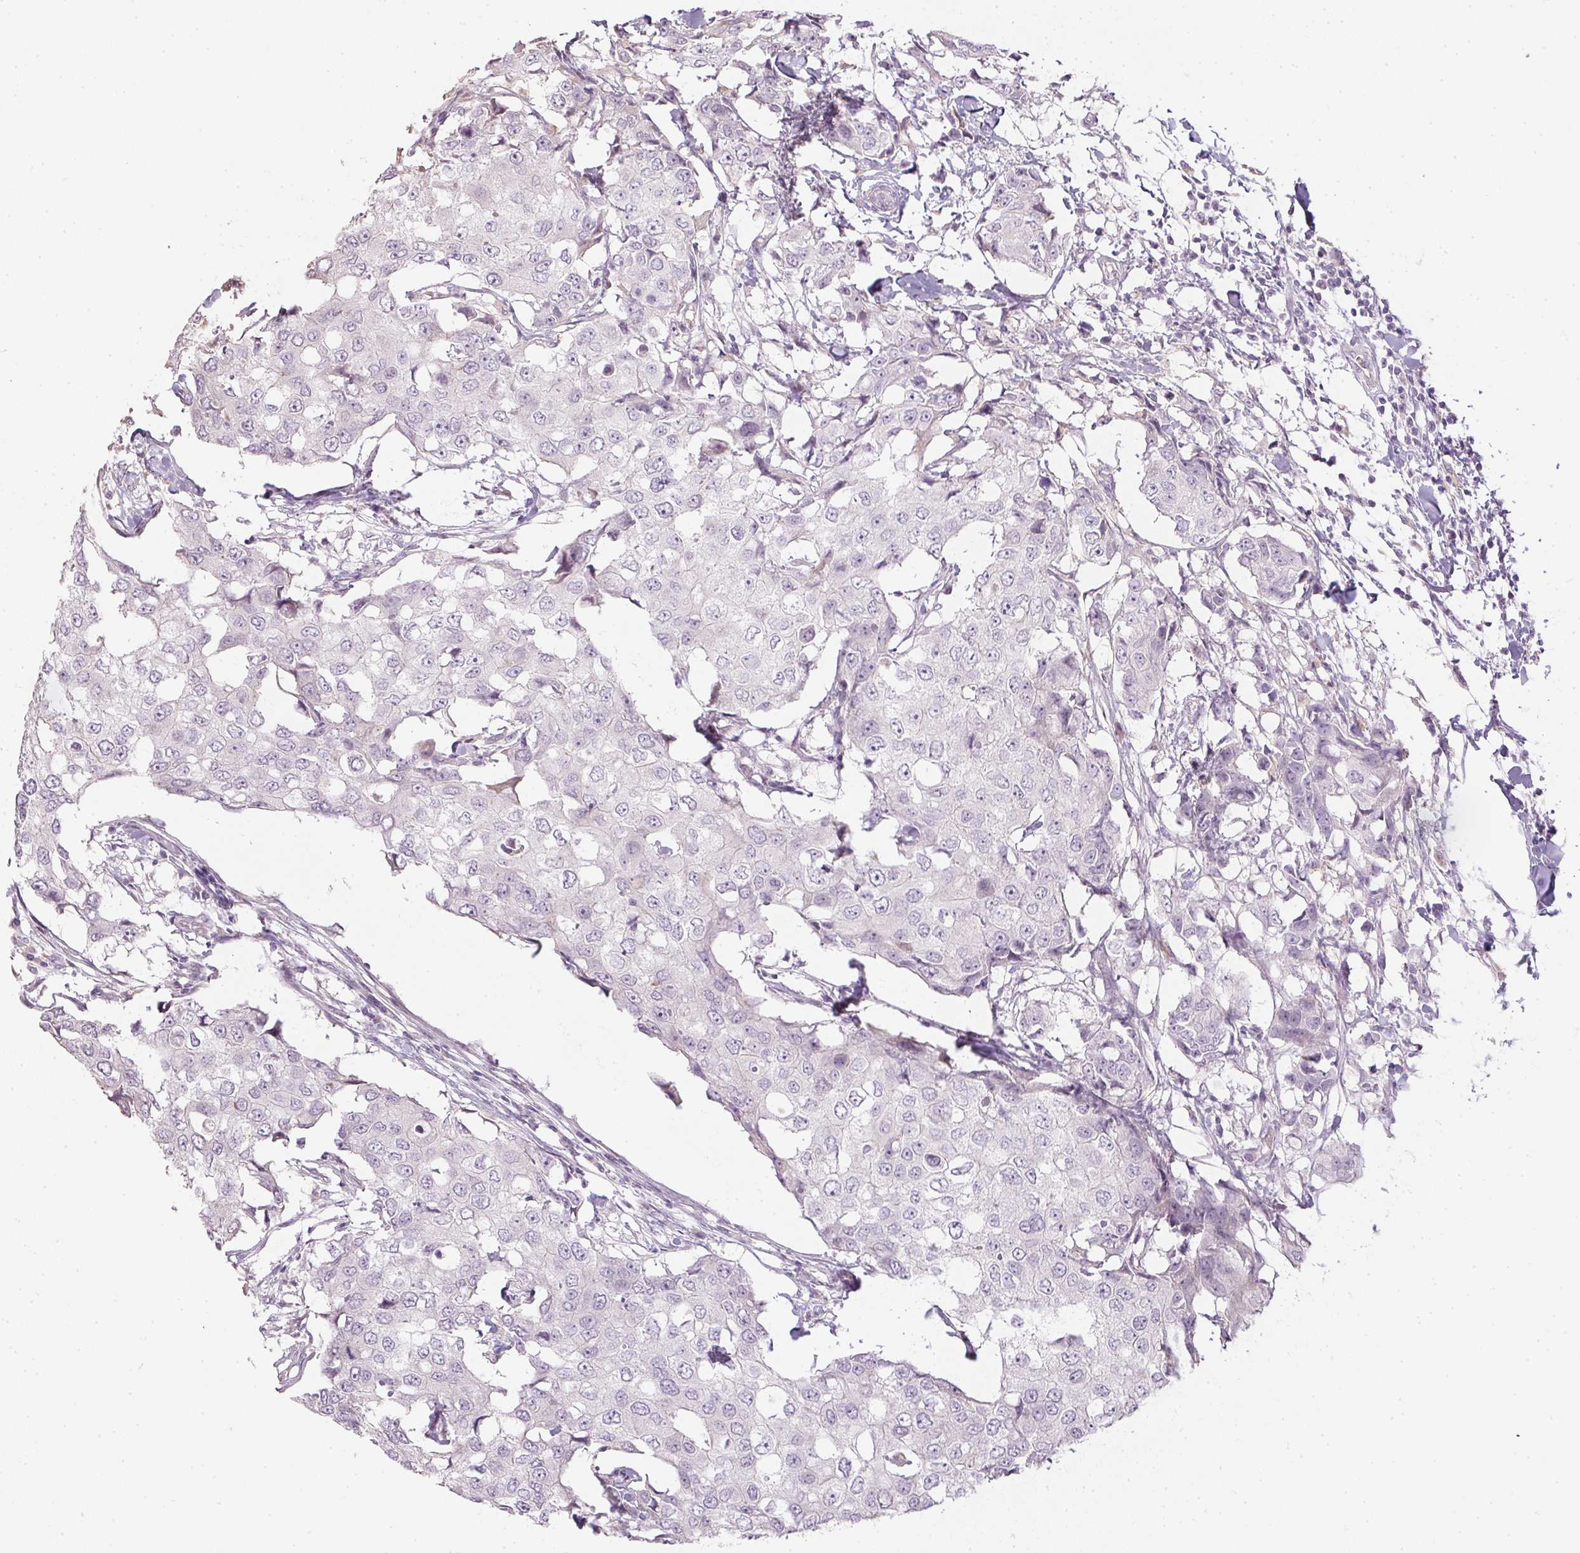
{"staining": {"intensity": "negative", "quantity": "none", "location": "none"}, "tissue": "breast cancer", "cell_type": "Tumor cells", "image_type": "cancer", "snomed": [{"axis": "morphology", "description": "Duct carcinoma"}, {"axis": "topography", "description": "Breast"}], "caption": "Immunohistochemistry histopathology image of neoplastic tissue: breast cancer (intraductal carcinoma) stained with DAB exhibits no significant protein staining in tumor cells.", "gene": "CTCFL", "patient": {"sex": "female", "age": 27}}